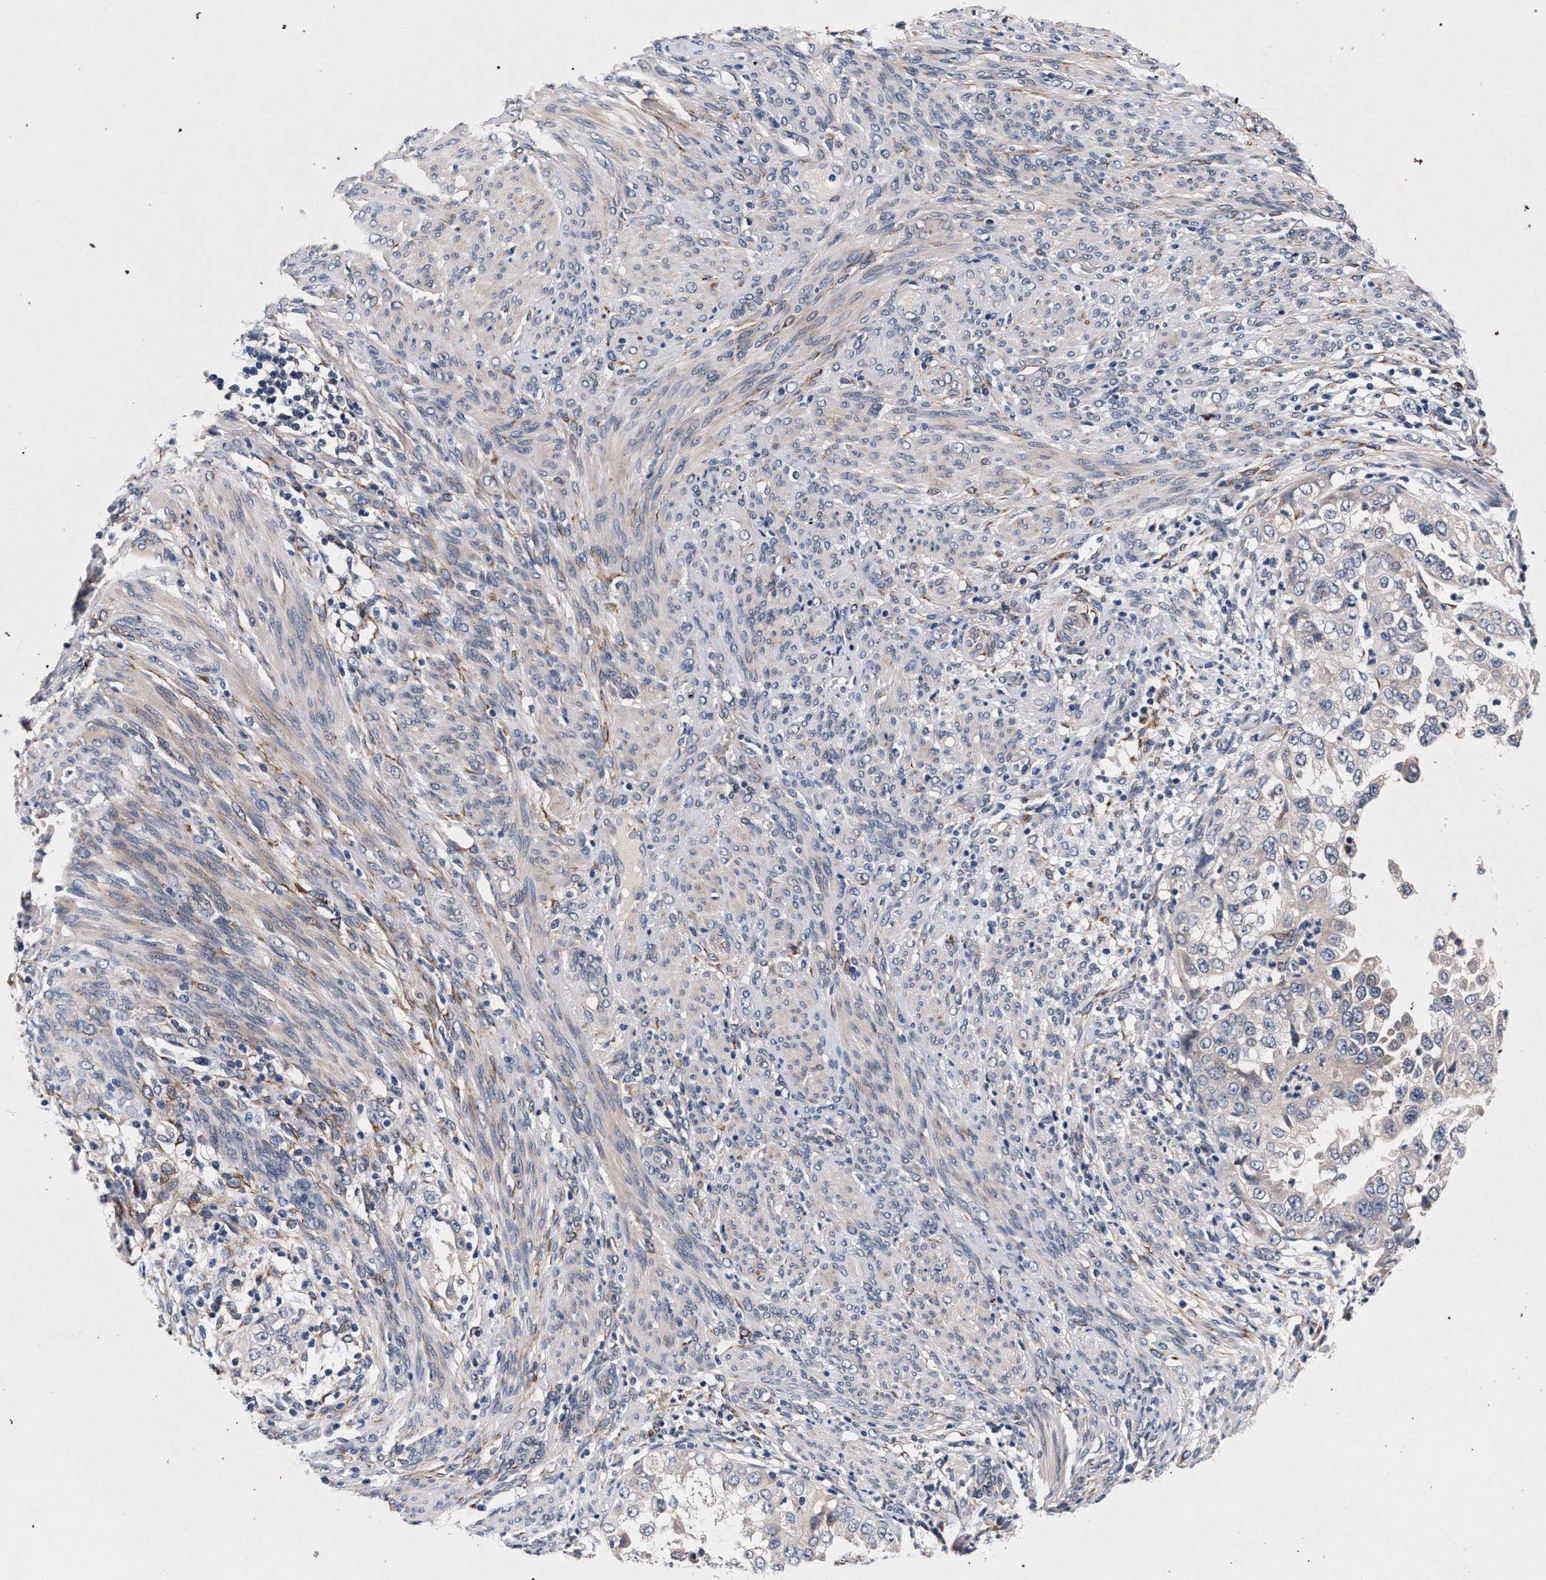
{"staining": {"intensity": "negative", "quantity": "none", "location": "none"}, "tissue": "endometrial cancer", "cell_type": "Tumor cells", "image_type": "cancer", "snomed": [{"axis": "morphology", "description": "Adenocarcinoma, NOS"}, {"axis": "topography", "description": "Endometrium"}], "caption": "Tumor cells show no significant positivity in endometrial cancer (adenocarcinoma).", "gene": "NEK7", "patient": {"sex": "female", "age": 85}}